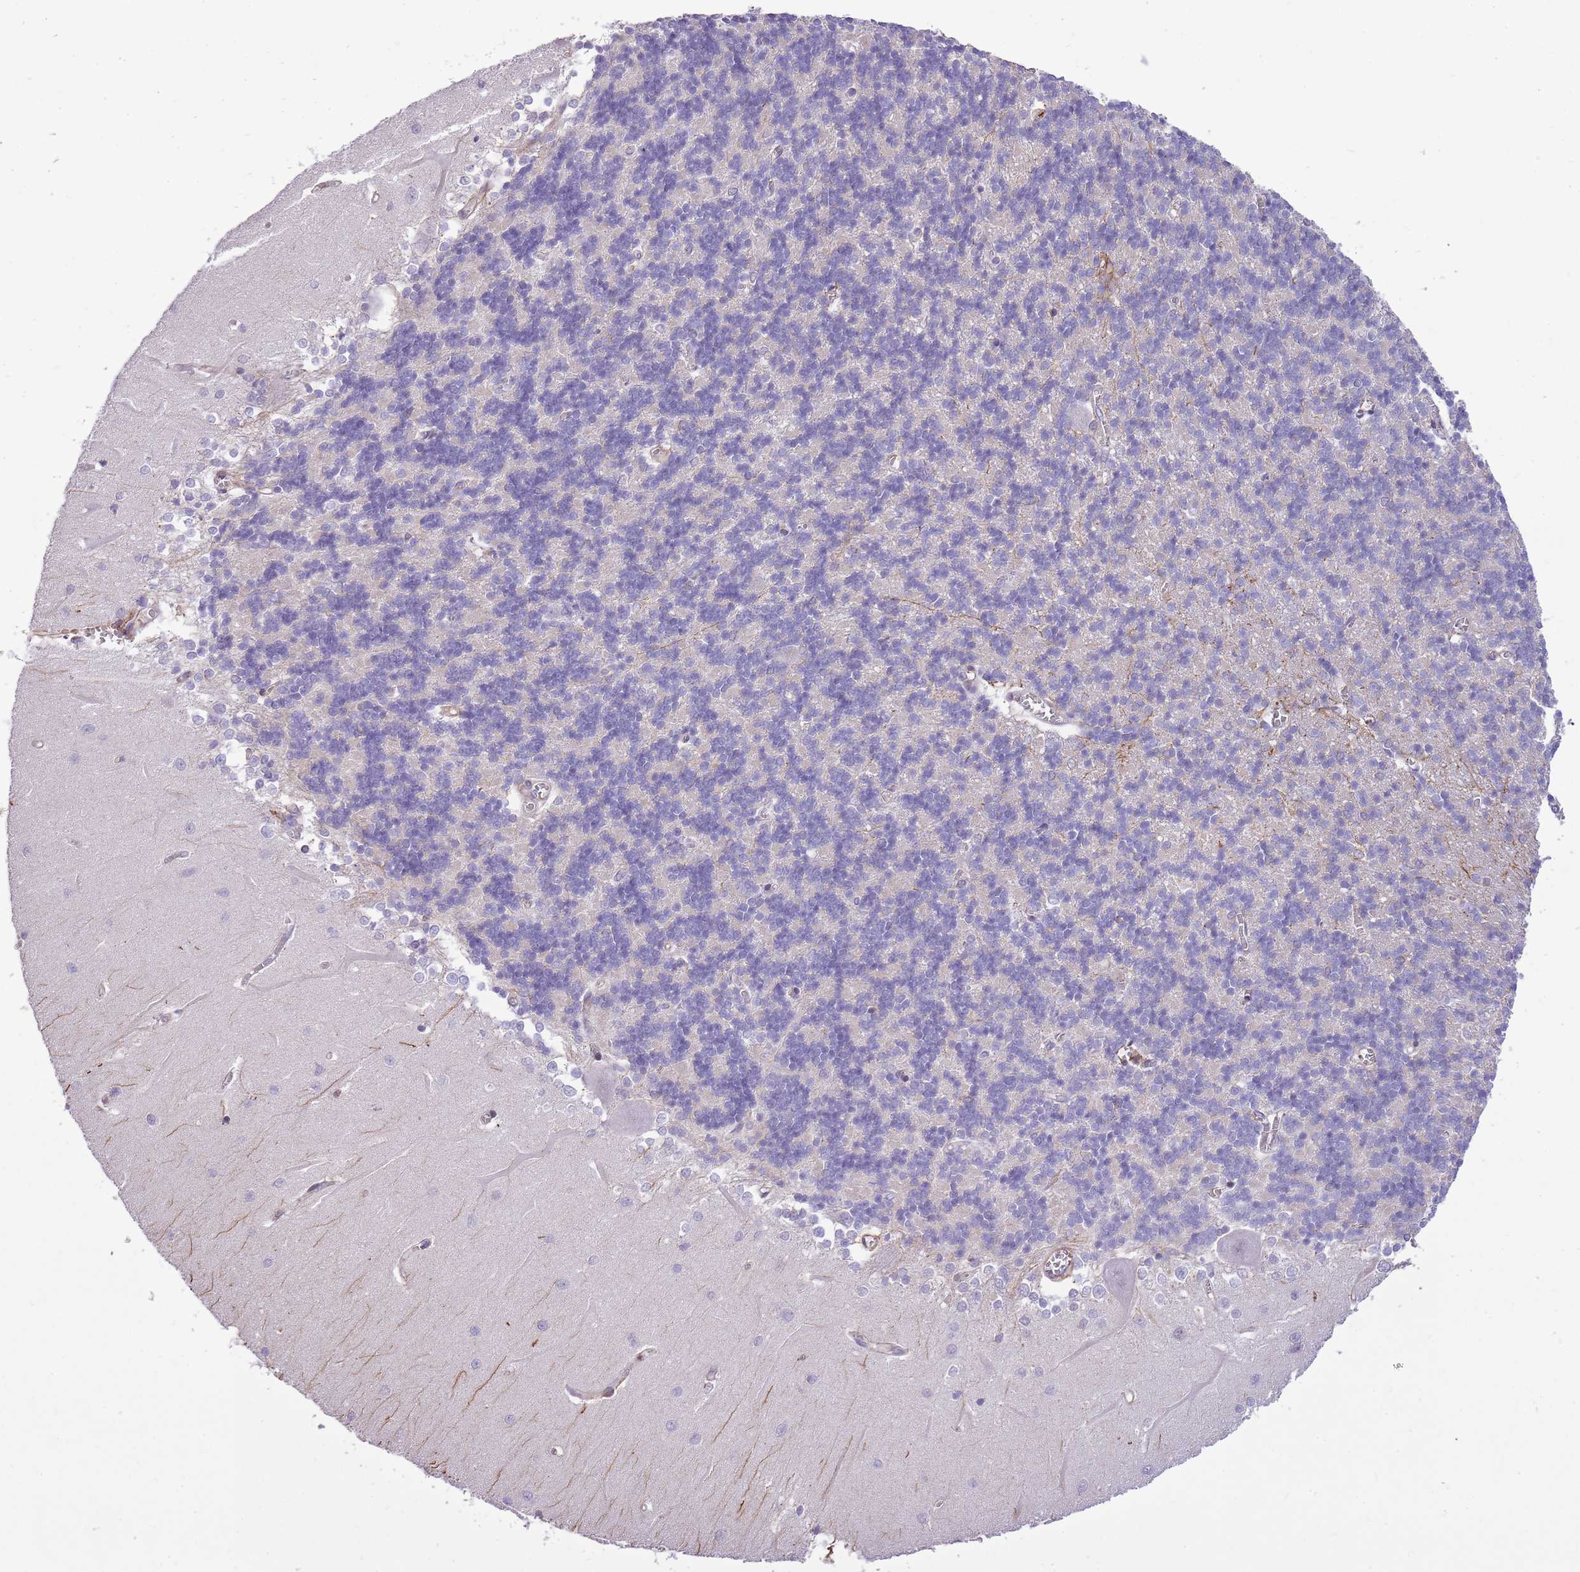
{"staining": {"intensity": "moderate", "quantity": "<25%", "location": "cytoplasmic/membranous"}, "tissue": "cerebellum", "cell_type": "Cells in granular layer", "image_type": "normal", "snomed": [{"axis": "morphology", "description": "Normal tissue, NOS"}, {"axis": "topography", "description": "Cerebellum"}], "caption": "DAB (3,3'-diaminobenzidine) immunohistochemical staining of unremarkable human cerebellum displays moderate cytoplasmic/membranous protein staining in about <25% of cells in granular layer. (DAB IHC, brown staining for protein, blue staining for nuclei).", "gene": "PCNX1", "patient": {"sex": "male", "age": 37}}